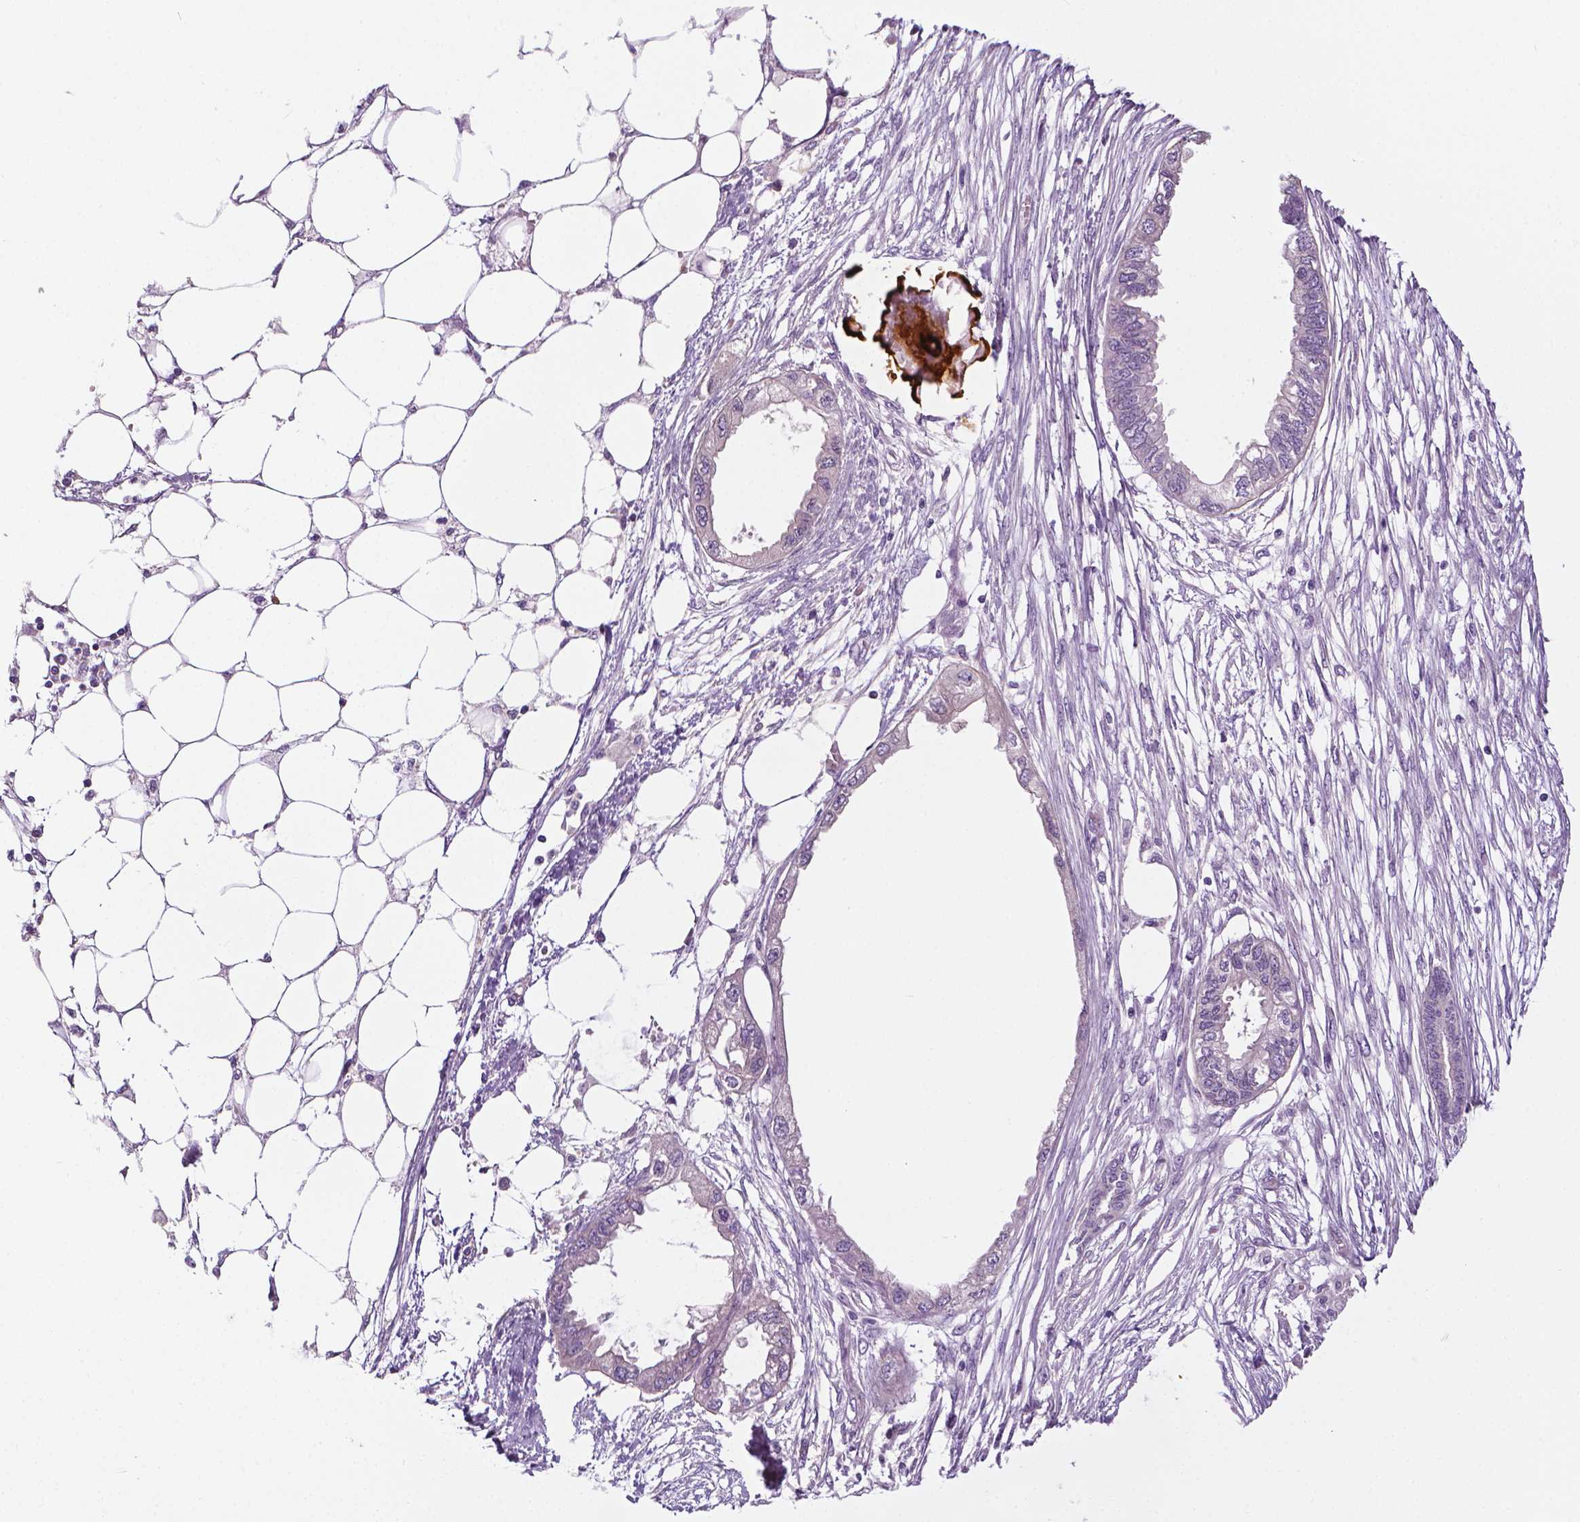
{"staining": {"intensity": "negative", "quantity": "none", "location": "none"}, "tissue": "endometrial cancer", "cell_type": "Tumor cells", "image_type": "cancer", "snomed": [{"axis": "morphology", "description": "Adenocarcinoma, NOS"}, {"axis": "morphology", "description": "Adenocarcinoma, metastatic, NOS"}, {"axis": "topography", "description": "Adipose tissue"}, {"axis": "topography", "description": "Endometrium"}], "caption": "Tumor cells are negative for brown protein staining in endometrial cancer (metastatic adenocarcinoma). (DAB immunohistochemistry visualized using brightfield microscopy, high magnification).", "gene": "MCOLN3", "patient": {"sex": "female", "age": 67}}